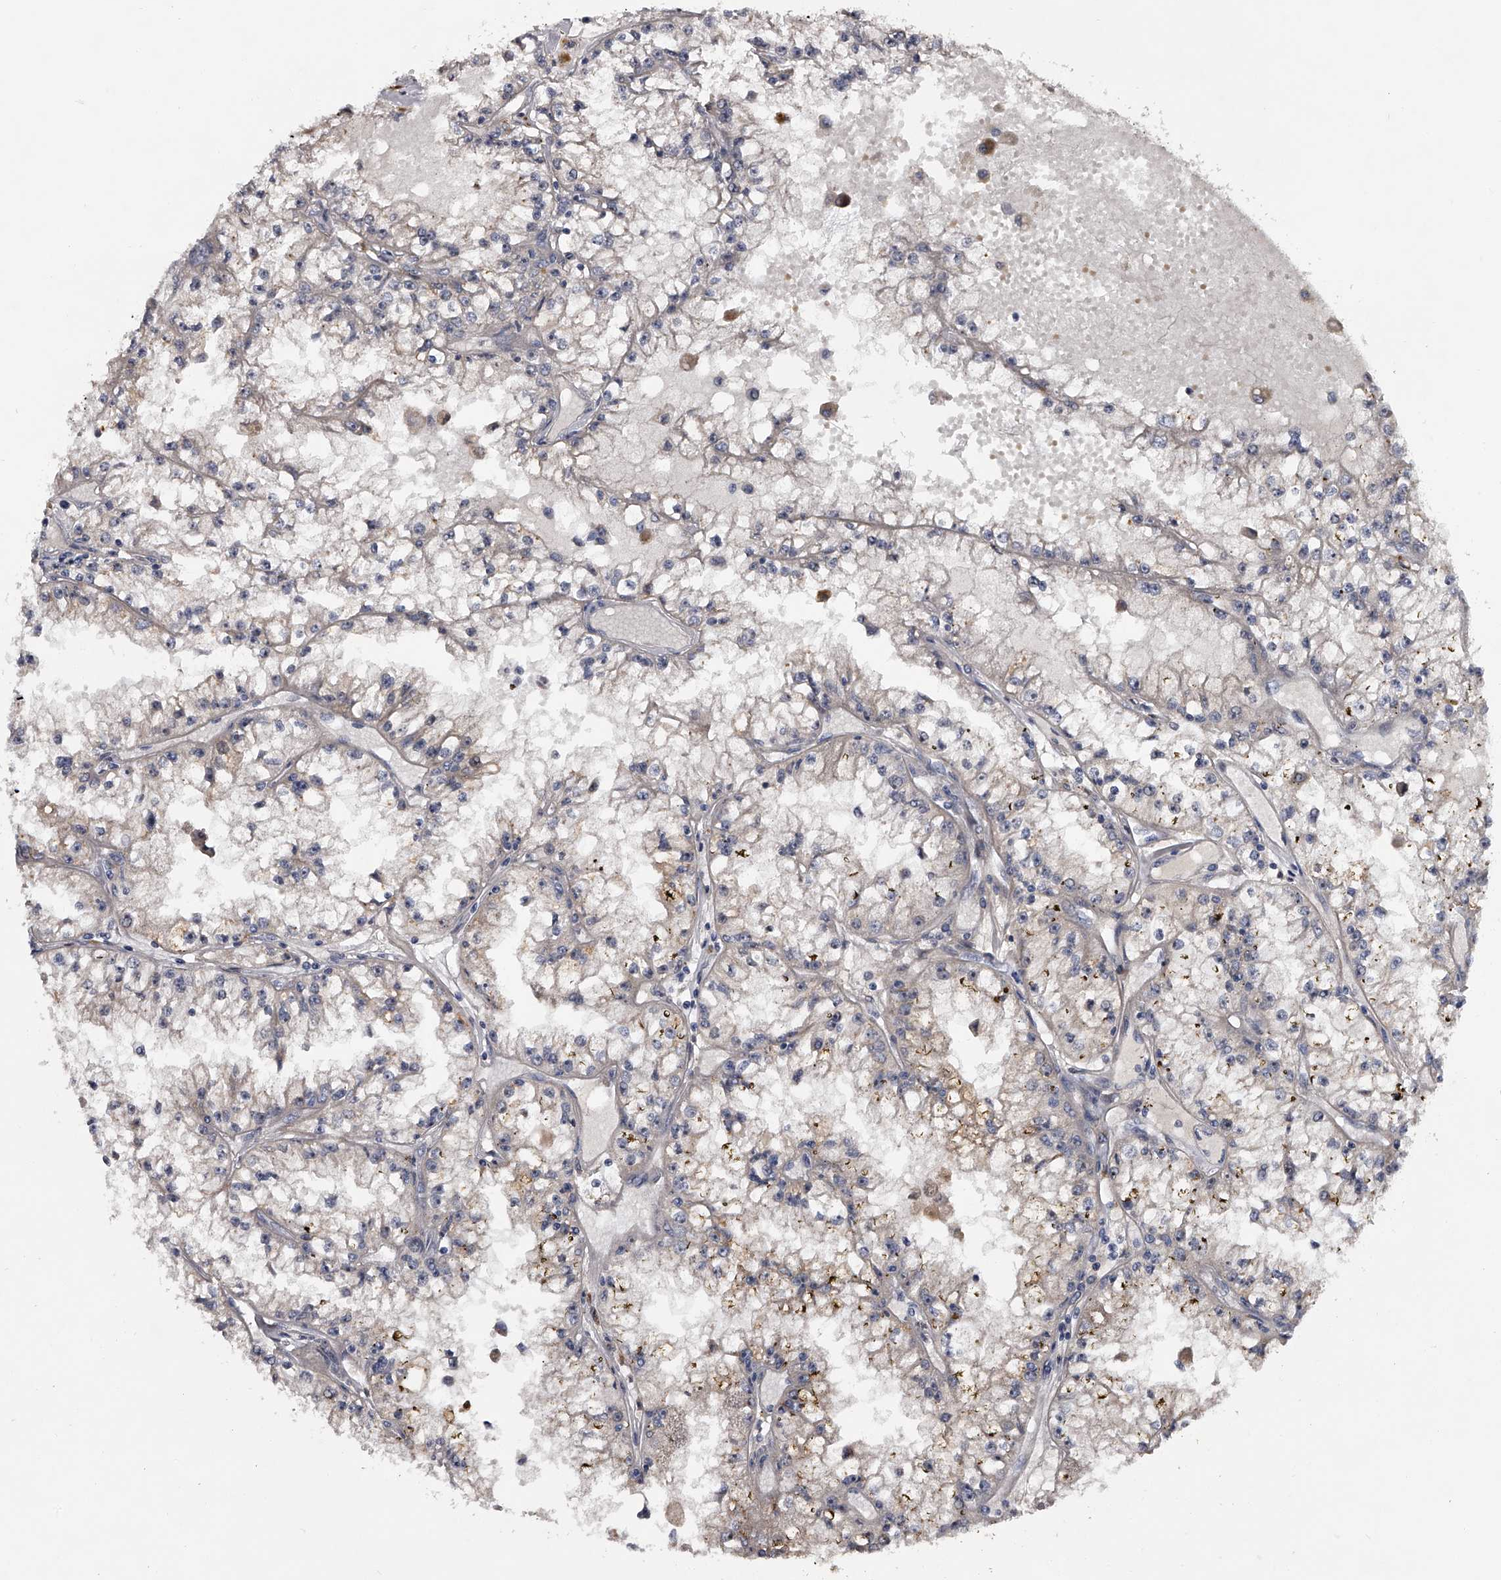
{"staining": {"intensity": "negative", "quantity": "none", "location": "none"}, "tissue": "renal cancer", "cell_type": "Tumor cells", "image_type": "cancer", "snomed": [{"axis": "morphology", "description": "Adenocarcinoma, NOS"}, {"axis": "topography", "description": "Kidney"}], "caption": "Tumor cells show no significant protein staining in adenocarcinoma (renal). (Brightfield microscopy of DAB (3,3'-diaminobenzidine) immunohistochemistry (IHC) at high magnification).", "gene": "MDN1", "patient": {"sex": "male", "age": 56}}